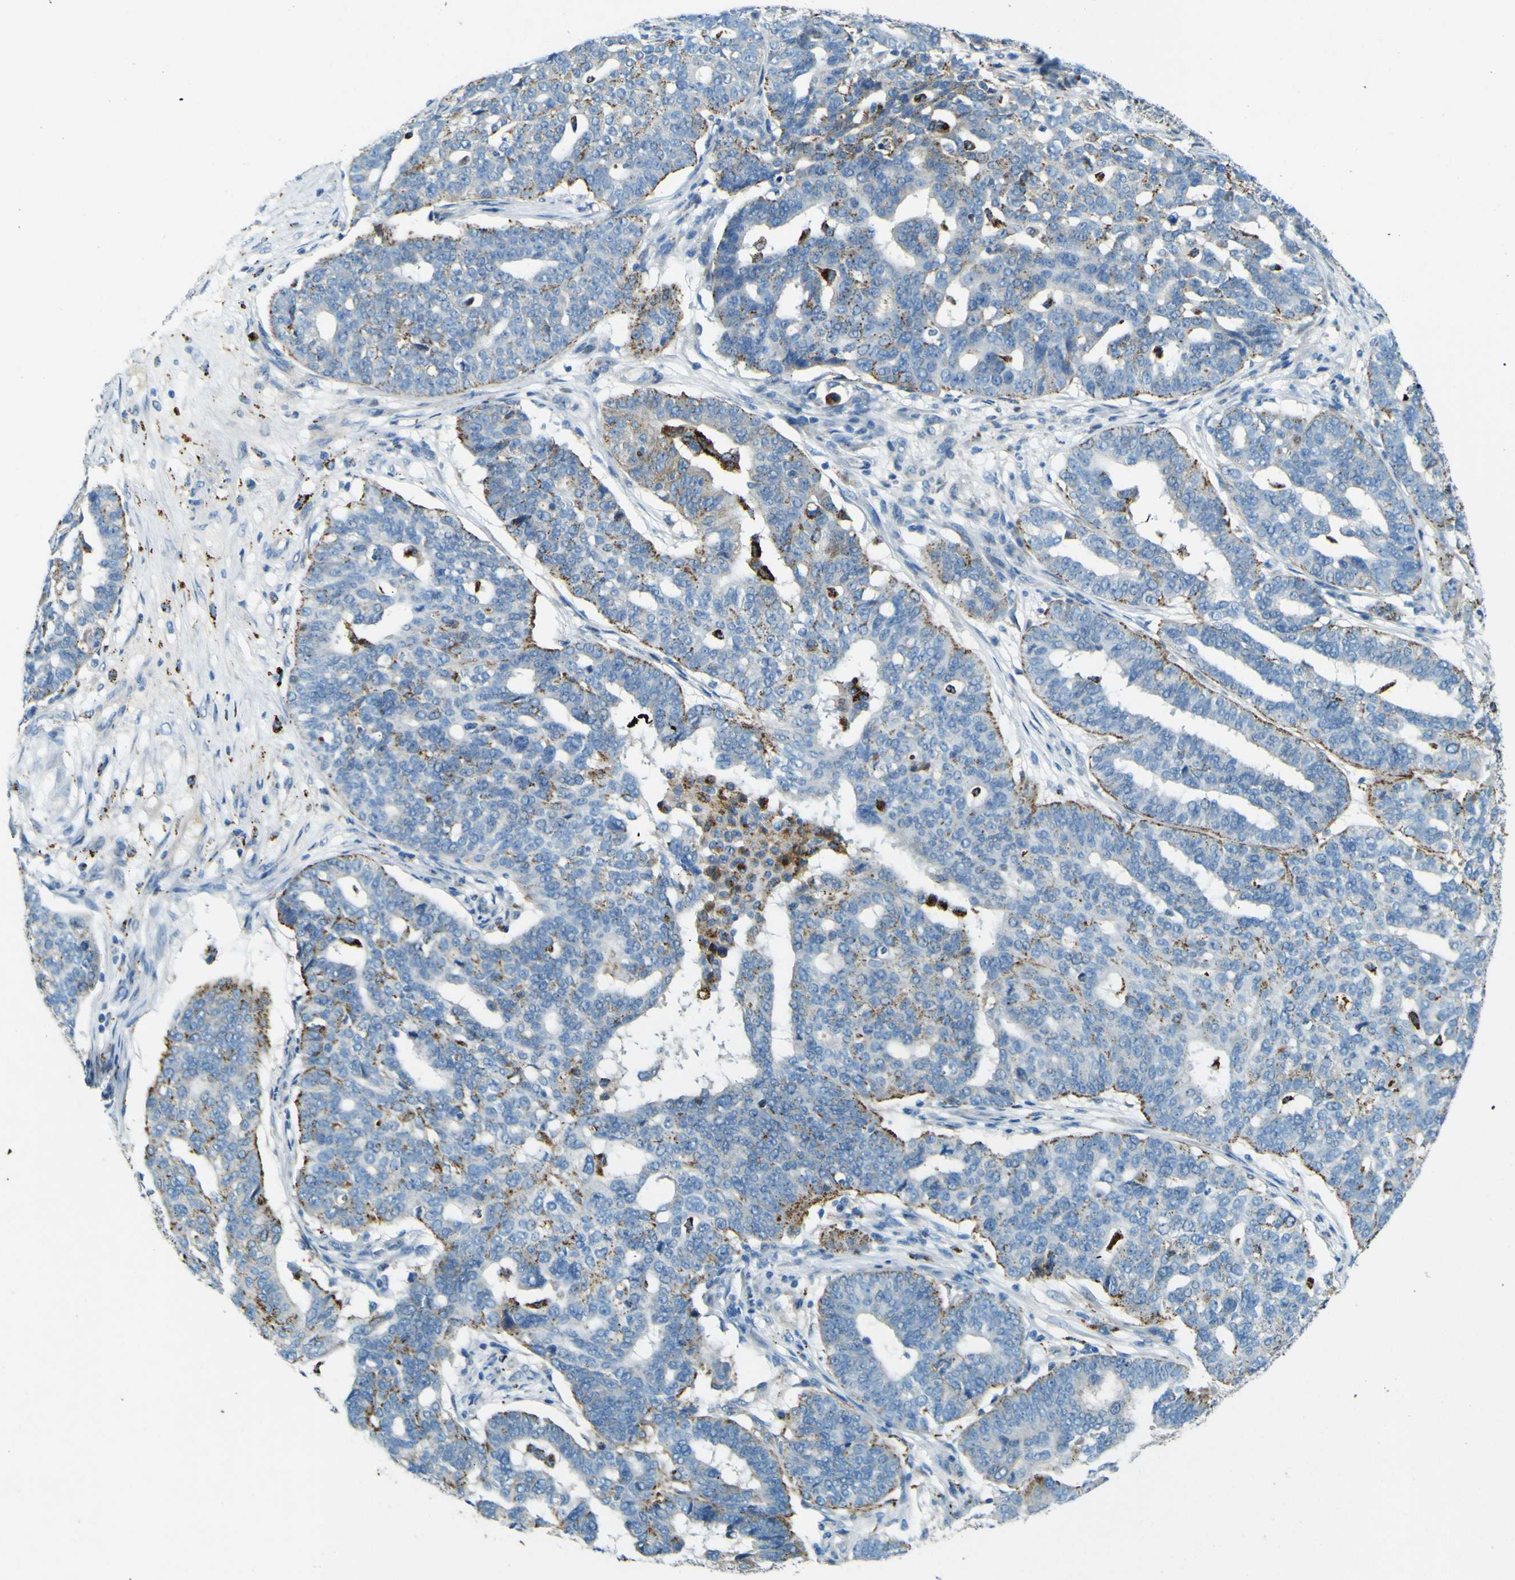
{"staining": {"intensity": "moderate", "quantity": "25%-75%", "location": "cytoplasmic/membranous"}, "tissue": "ovarian cancer", "cell_type": "Tumor cells", "image_type": "cancer", "snomed": [{"axis": "morphology", "description": "Cystadenocarcinoma, serous, NOS"}, {"axis": "topography", "description": "Ovary"}], "caption": "A photomicrograph showing moderate cytoplasmic/membranous staining in about 25%-75% of tumor cells in ovarian serous cystadenocarcinoma, as visualized by brown immunohistochemical staining.", "gene": "PDE9A", "patient": {"sex": "female", "age": 59}}